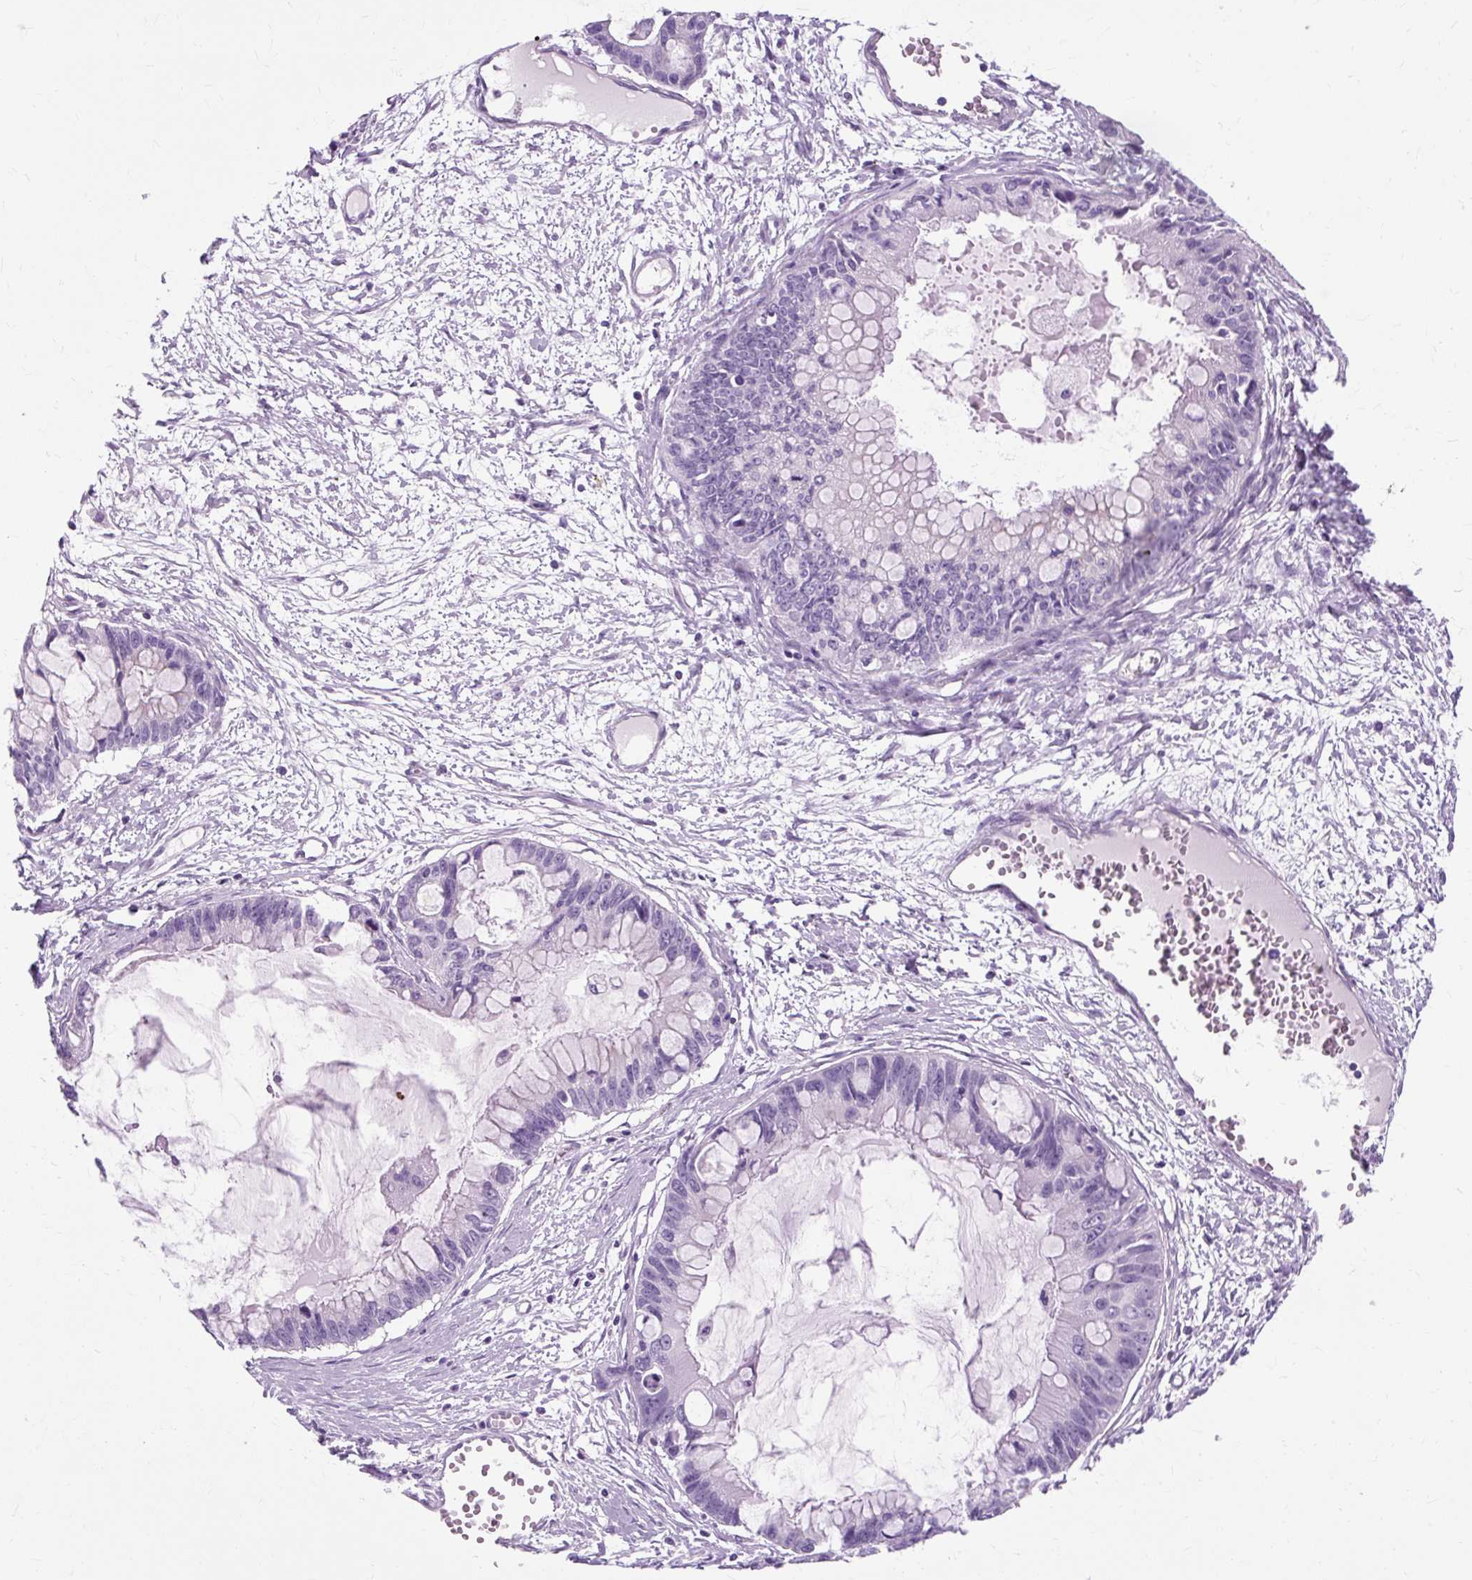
{"staining": {"intensity": "negative", "quantity": "none", "location": "none"}, "tissue": "ovarian cancer", "cell_type": "Tumor cells", "image_type": "cancer", "snomed": [{"axis": "morphology", "description": "Cystadenocarcinoma, mucinous, NOS"}, {"axis": "topography", "description": "Ovary"}], "caption": "Immunohistochemical staining of human ovarian cancer (mucinous cystadenocarcinoma) reveals no significant expression in tumor cells. (DAB immunohistochemistry, high magnification).", "gene": "TMEM89", "patient": {"sex": "female", "age": 63}}